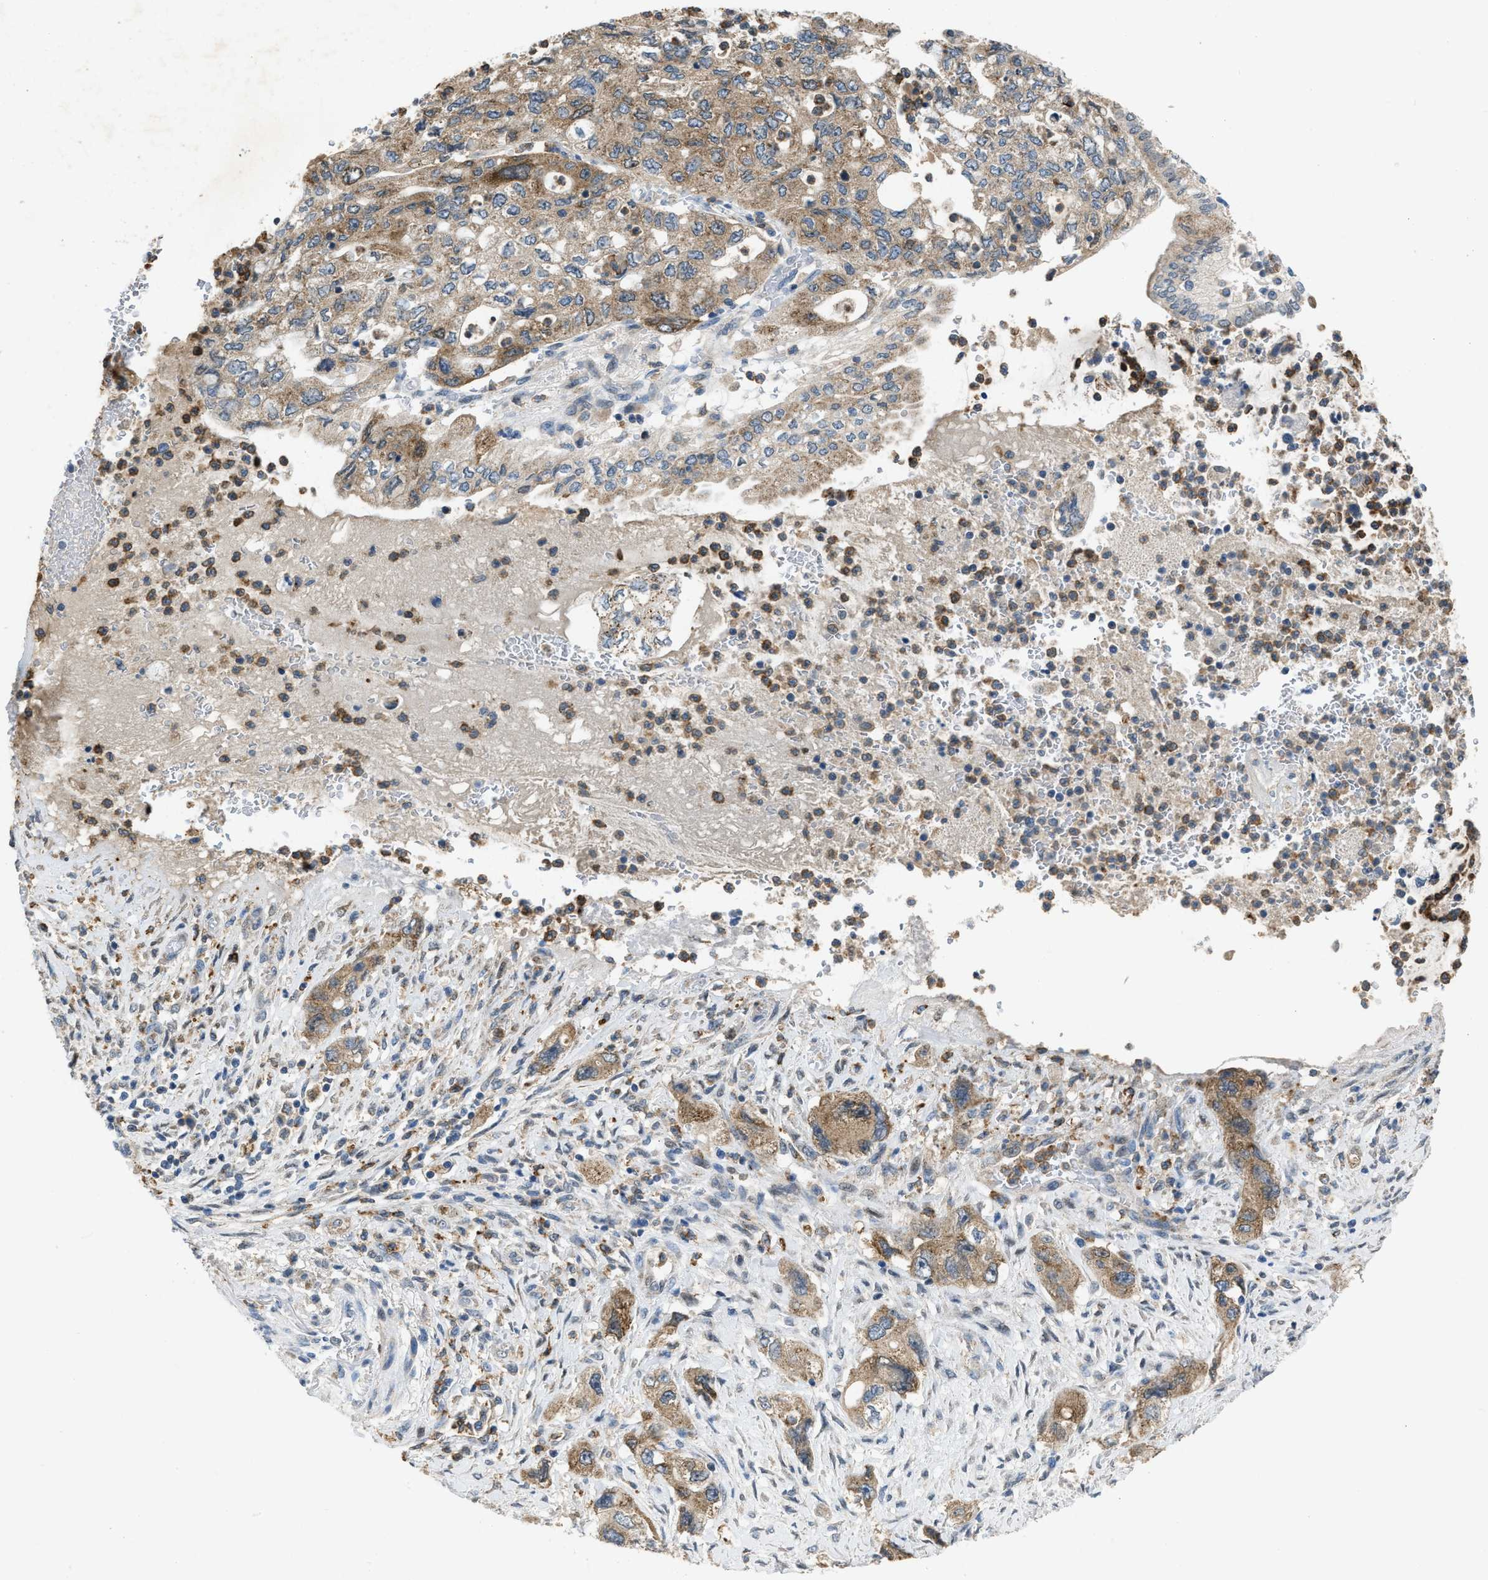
{"staining": {"intensity": "weak", "quantity": ">75%", "location": "cytoplasmic/membranous"}, "tissue": "pancreatic cancer", "cell_type": "Tumor cells", "image_type": "cancer", "snomed": [{"axis": "morphology", "description": "Adenocarcinoma, NOS"}, {"axis": "topography", "description": "Pancreas"}], "caption": "The image demonstrates immunohistochemical staining of adenocarcinoma (pancreatic). There is weak cytoplasmic/membranous expression is appreciated in about >75% of tumor cells.", "gene": "TOMM34", "patient": {"sex": "female", "age": 73}}